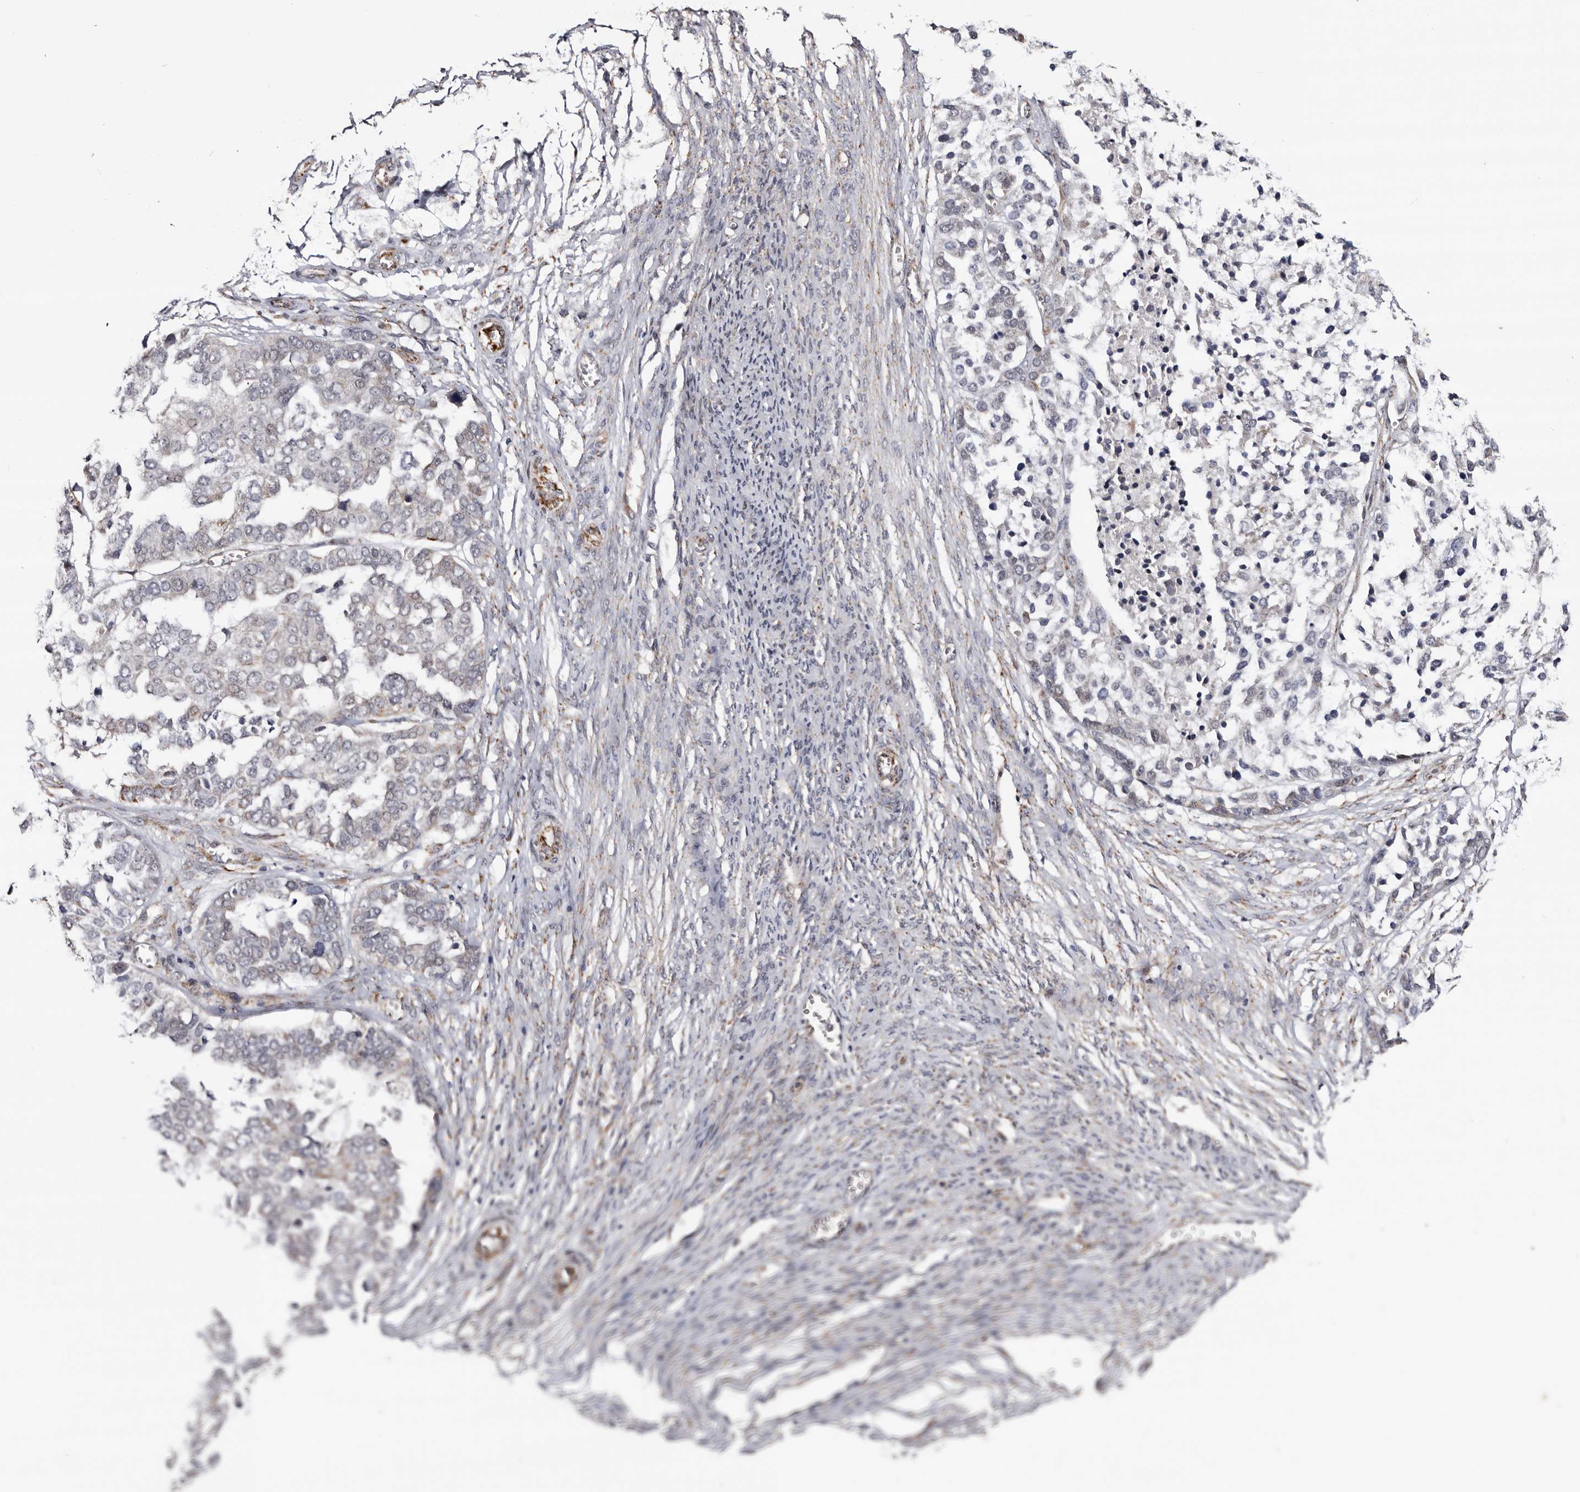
{"staining": {"intensity": "negative", "quantity": "none", "location": "none"}, "tissue": "ovarian cancer", "cell_type": "Tumor cells", "image_type": "cancer", "snomed": [{"axis": "morphology", "description": "Cystadenocarcinoma, serous, NOS"}, {"axis": "topography", "description": "Ovary"}], "caption": "This is an IHC micrograph of human ovarian cancer (serous cystadenocarcinoma). There is no expression in tumor cells.", "gene": "ARMCX2", "patient": {"sex": "female", "age": 44}}